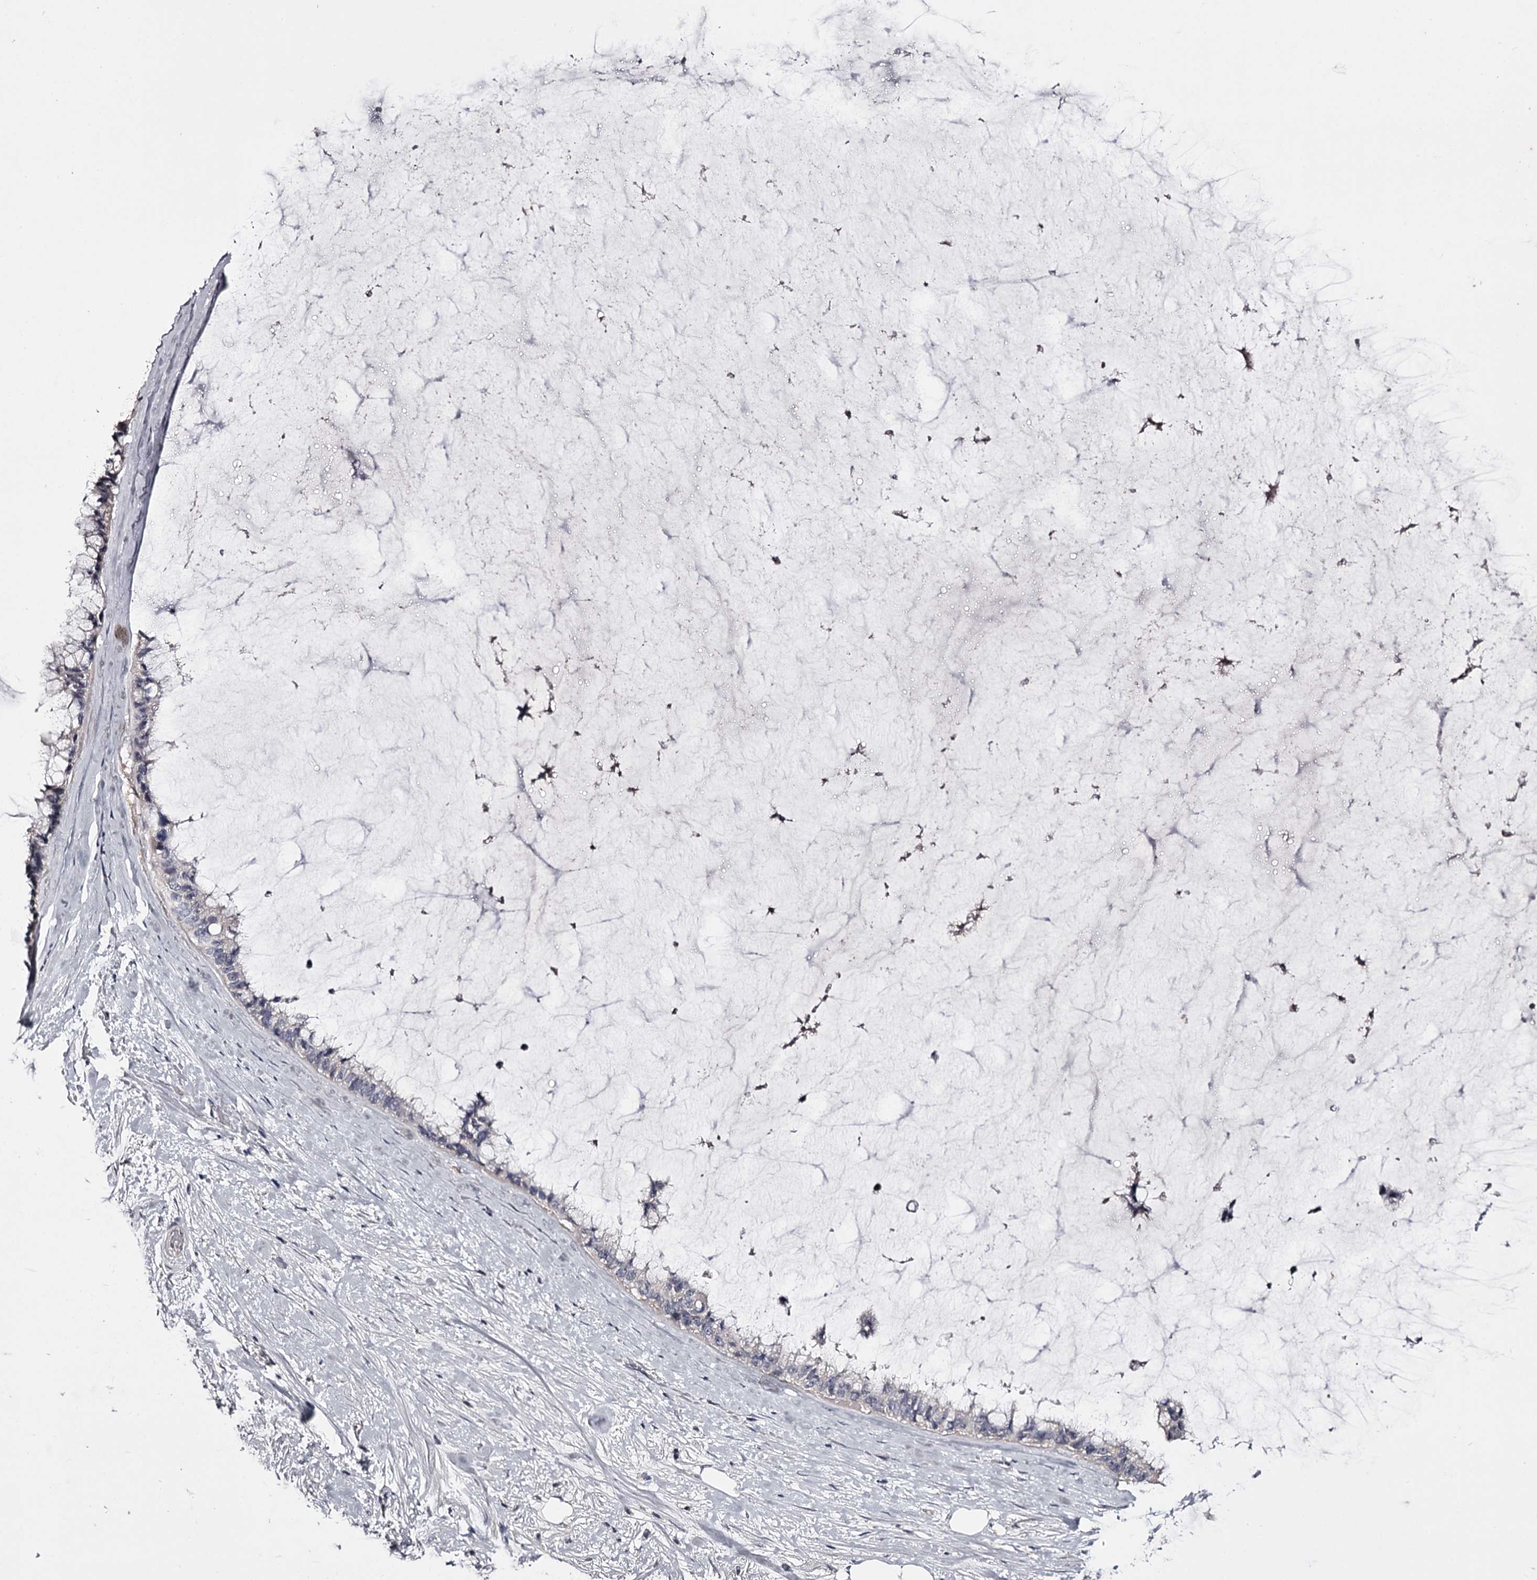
{"staining": {"intensity": "negative", "quantity": "none", "location": "none"}, "tissue": "ovarian cancer", "cell_type": "Tumor cells", "image_type": "cancer", "snomed": [{"axis": "morphology", "description": "Cystadenocarcinoma, mucinous, NOS"}, {"axis": "topography", "description": "Ovary"}], "caption": "Human ovarian cancer stained for a protein using immunohistochemistry exhibits no staining in tumor cells.", "gene": "PRM2", "patient": {"sex": "female", "age": 39}}